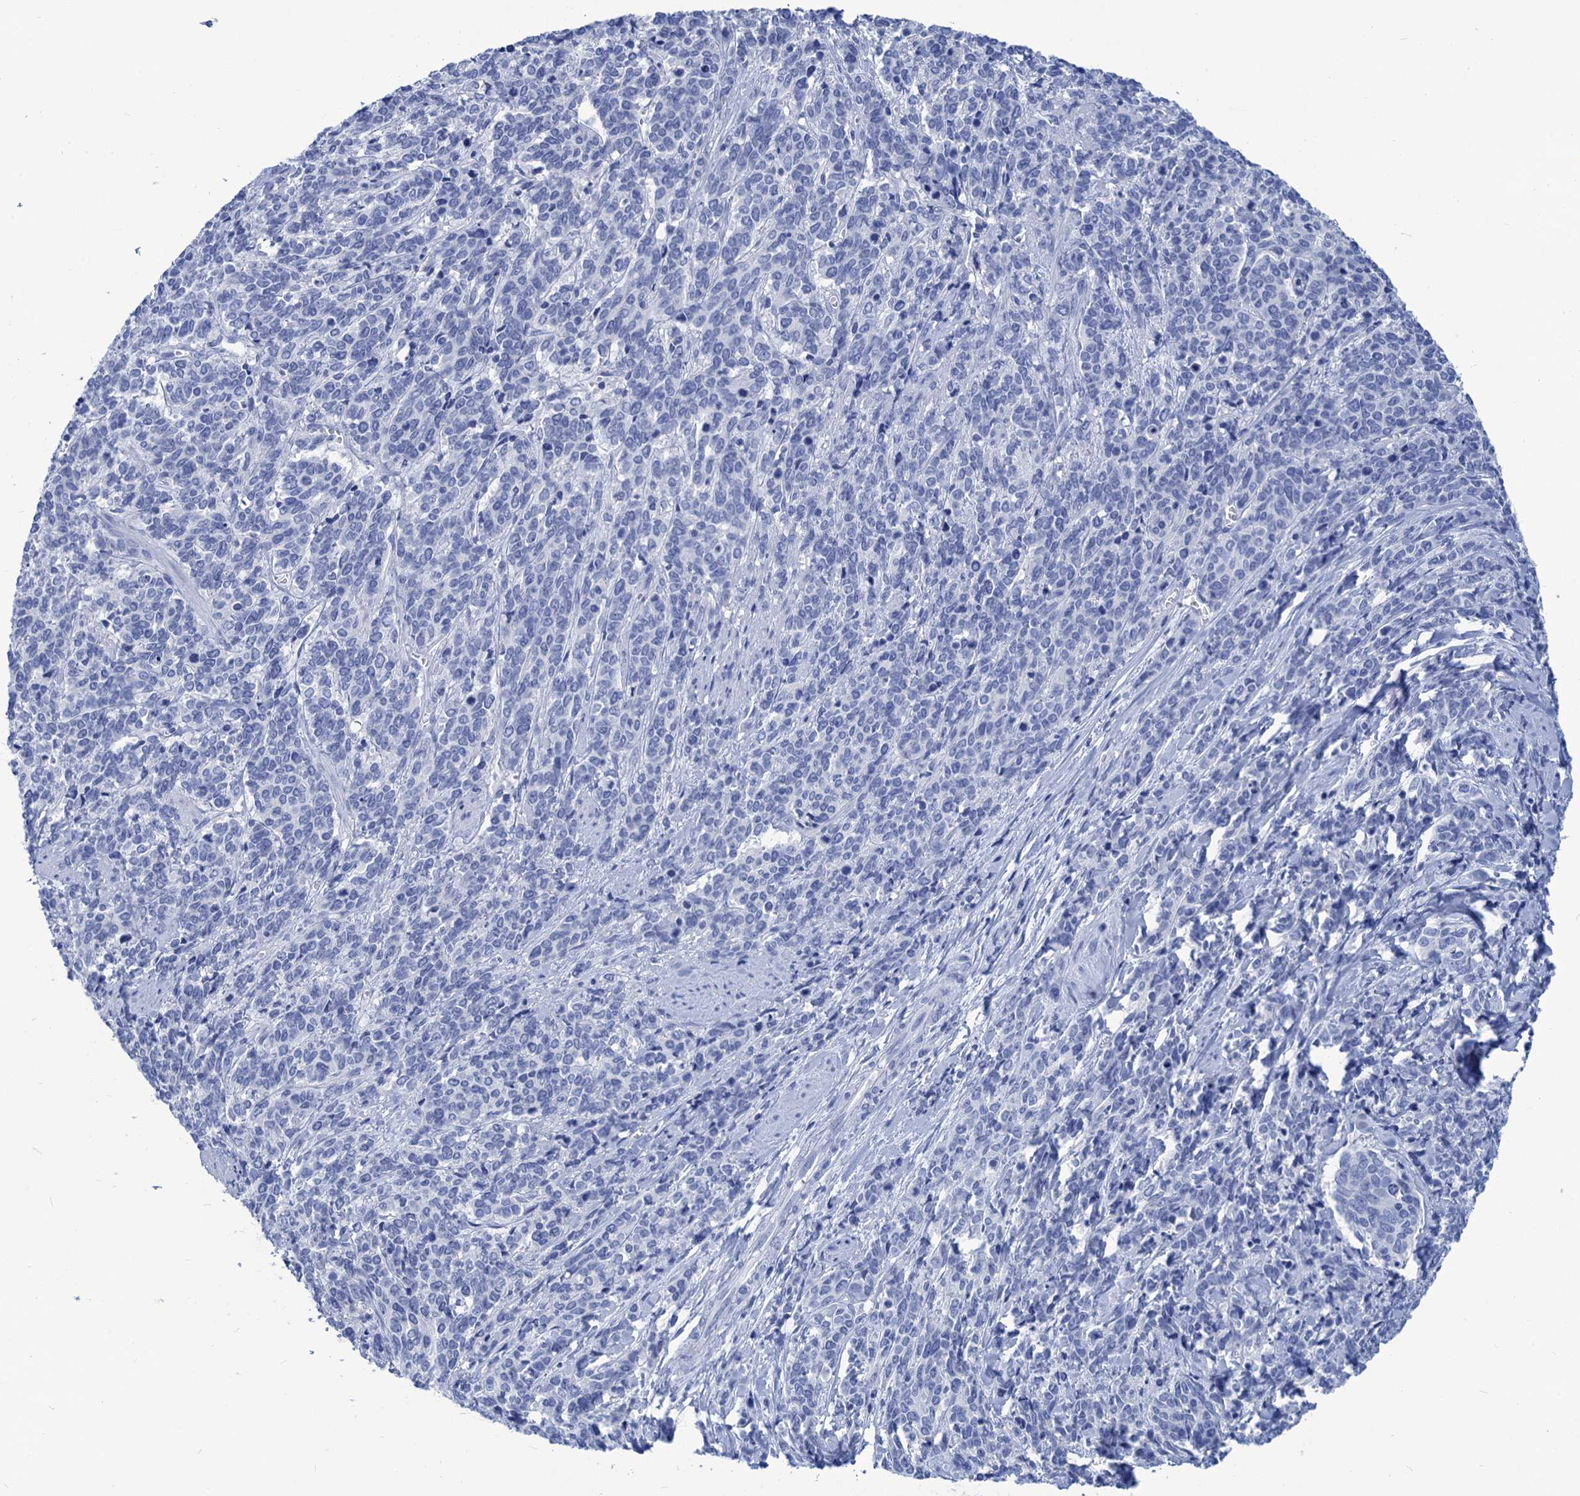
{"staining": {"intensity": "negative", "quantity": "none", "location": "none"}, "tissue": "cervical cancer", "cell_type": "Tumor cells", "image_type": "cancer", "snomed": [{"axis": "morphology", "description": "Squamous cell carcinoma, NOS"}, {"axis": "topography", "description": "Cervix"}], "caption": "Protein analysis of cervical squamous cell carcinoma shows no significant staining in tumor cells.", "gene": "CABYR", "patient": {"sex": "female", "age": 60}}